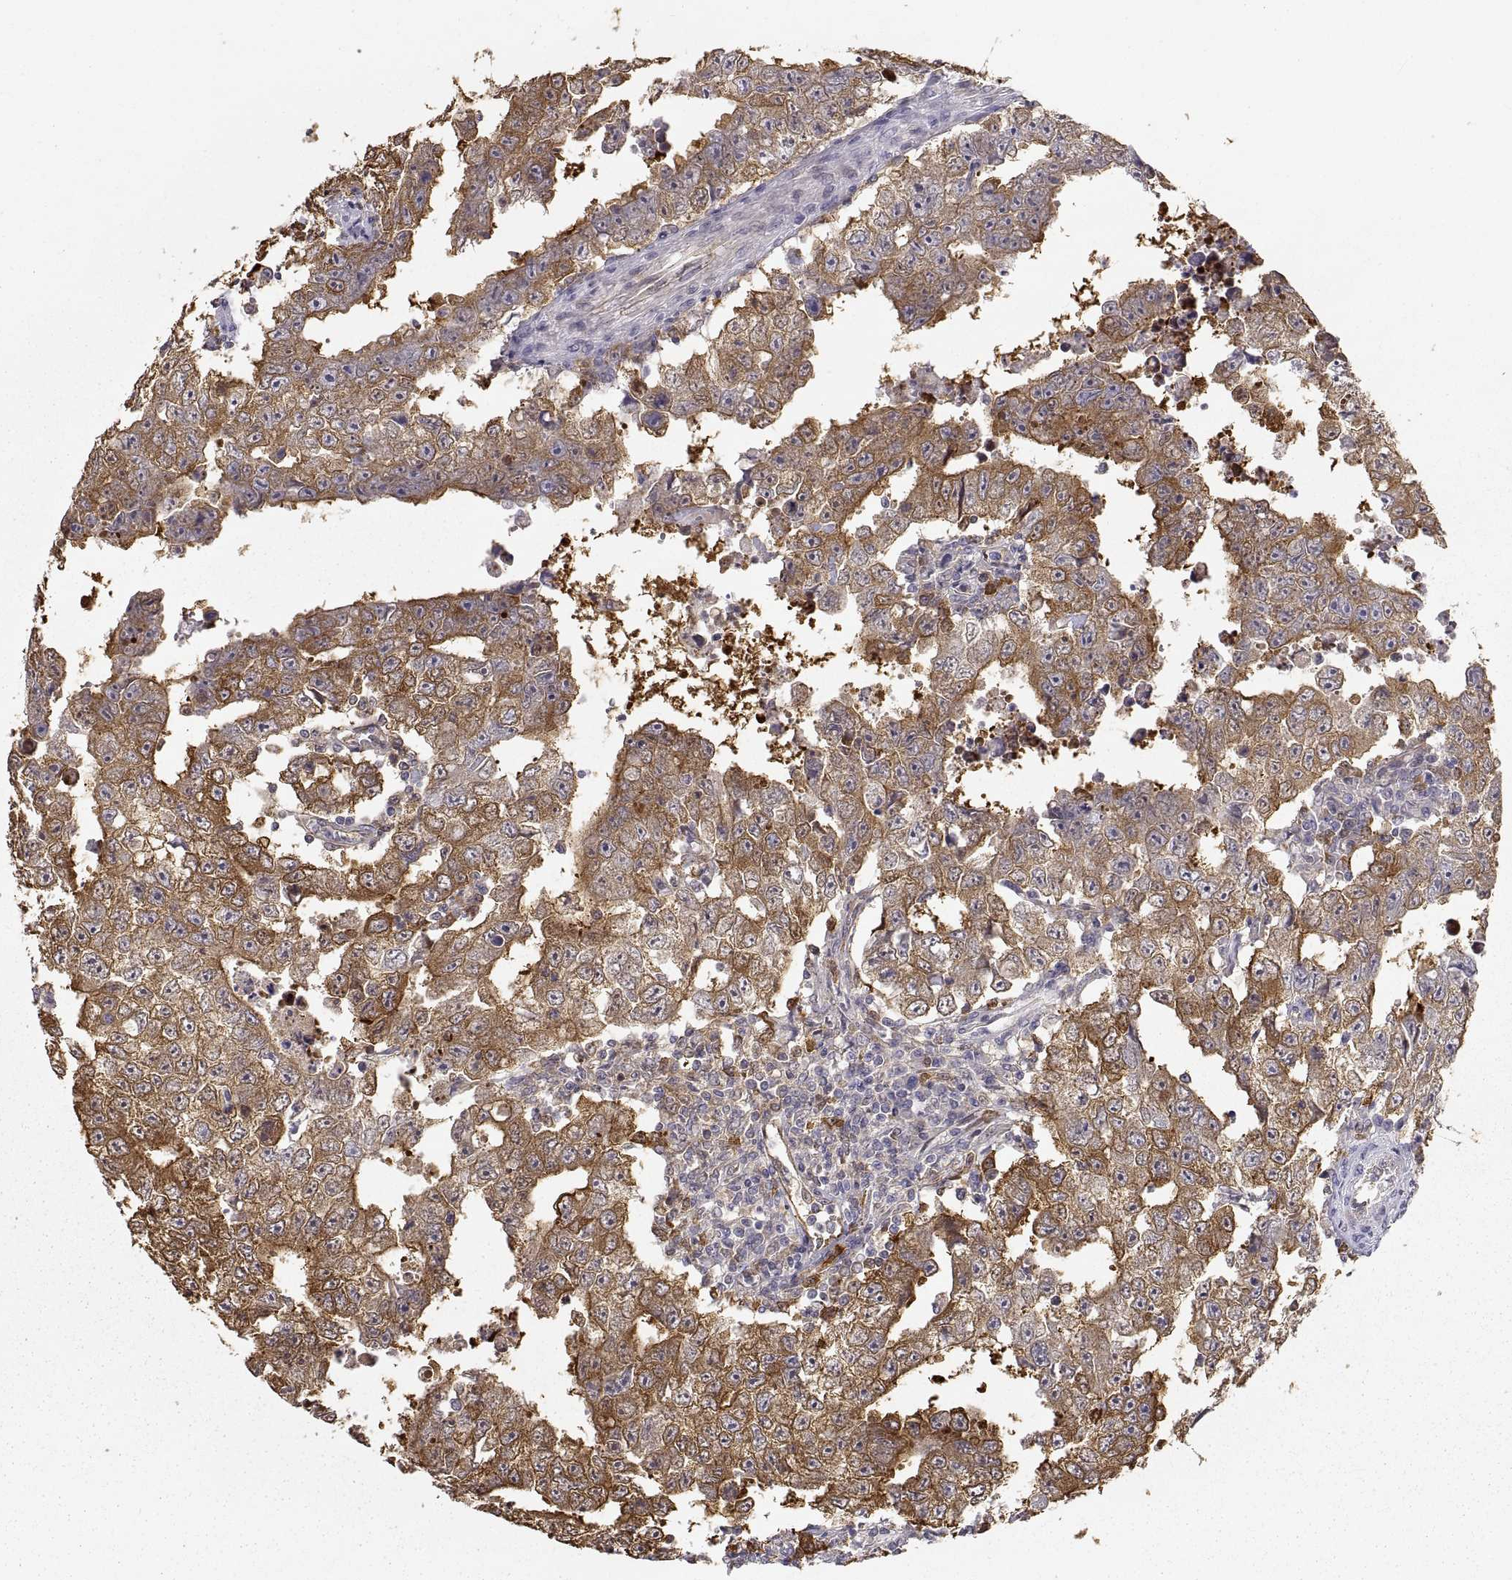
{"staining": {"intensity": "strong", "quantity": "25%-75%", "location": "cytoplasmic/membranous"}, "tissue": "testis cancer", "cell_type": "Tumor cells", "image_type": "cancer", "snomed": [{"axis": "morphology", "description": "Carcinoma, Embryonal, NOS"}, {"axis": "topography", "description": "Testis"}], "caption": "DAB (3,3'-diaminobenzidine) immunohistochemical staining of embryonal carcinoma (testis) demonstrates strong cytoplasmic/membranous protein positivity in about 25%-75% of tumor cells.", "gene": "HSP90AB1", "patient": {"sex": "male", "age": 36}}